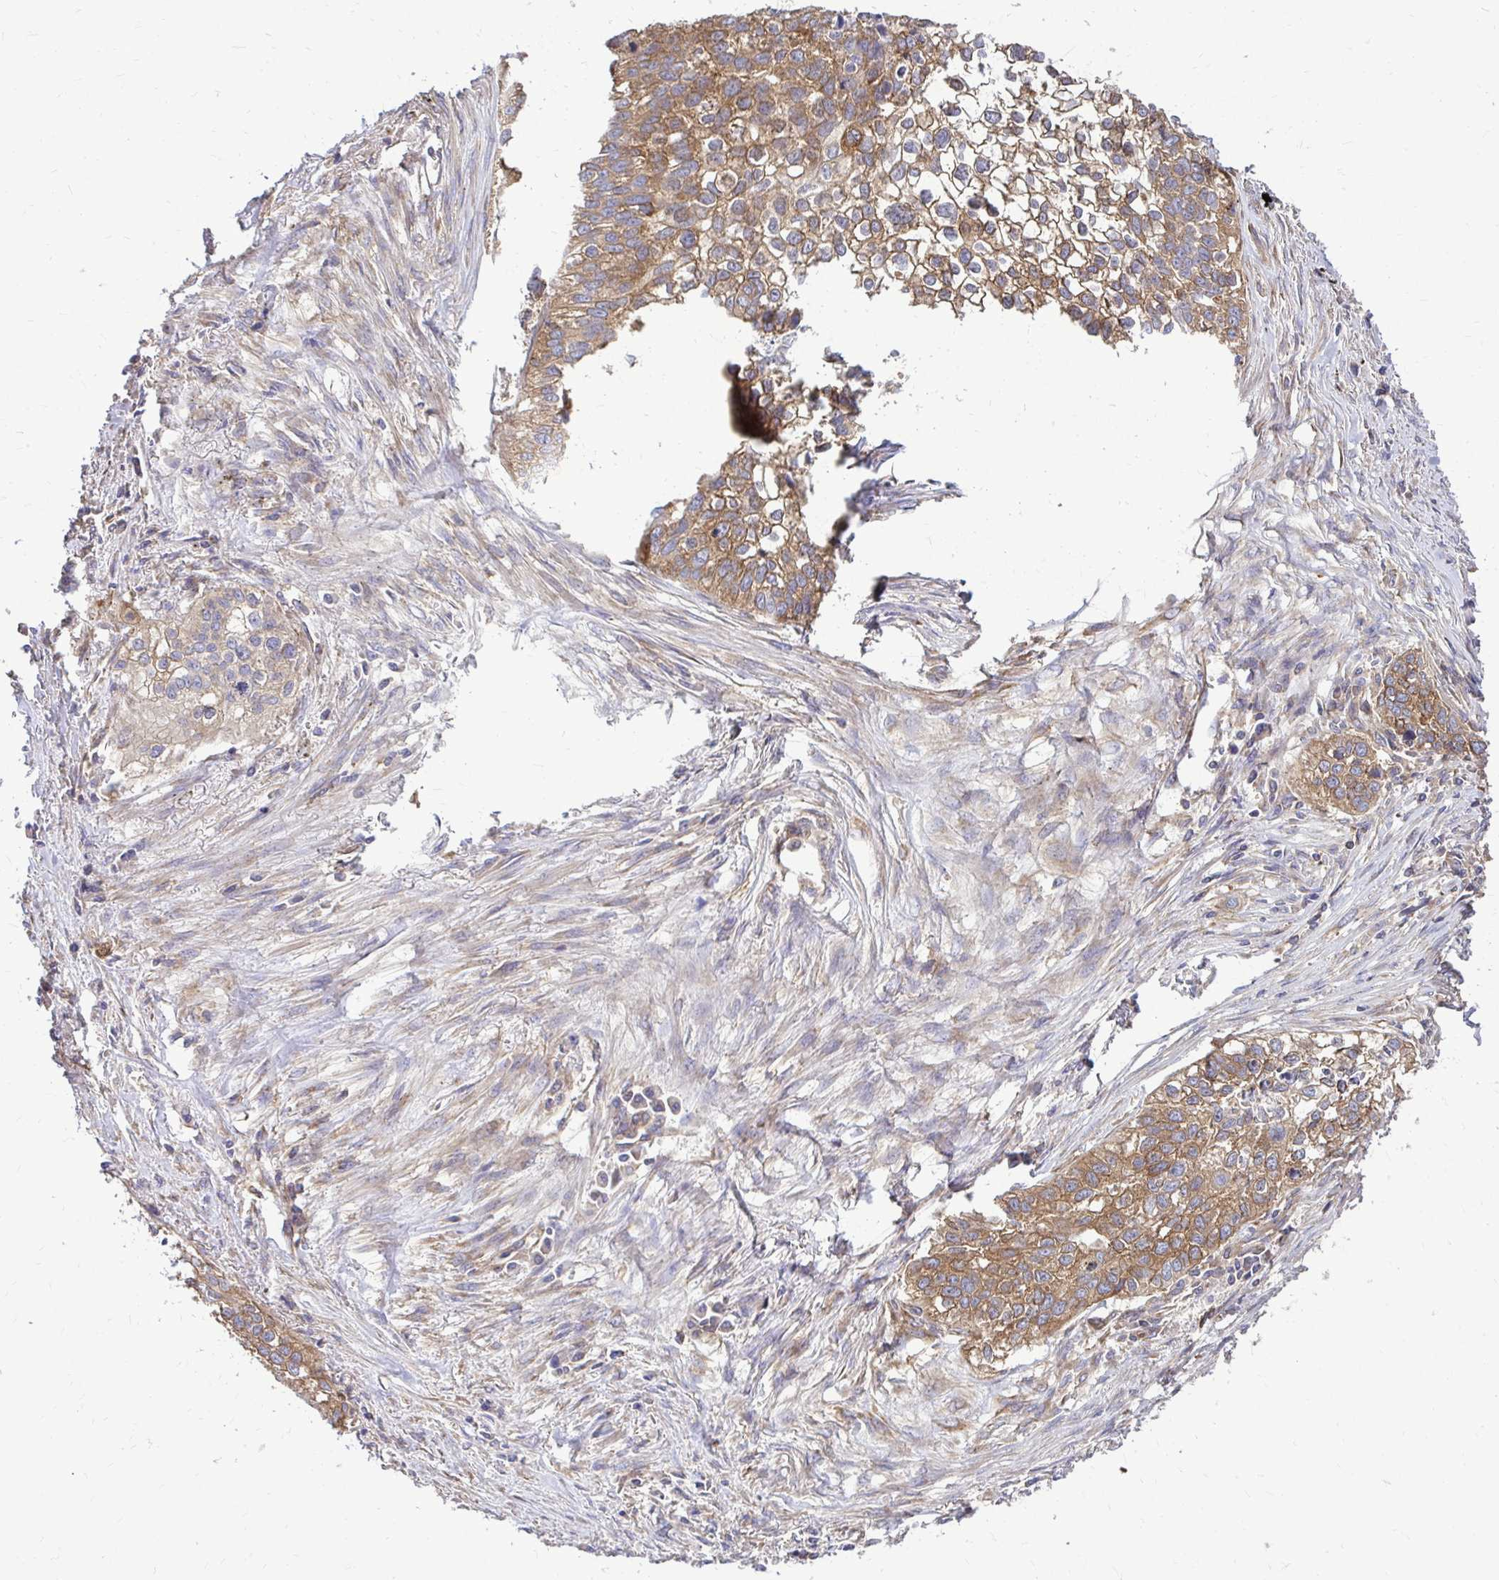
{"staining": {"intensity": "moderate", "quantity": ">75%", "location": "cytoplasmic/membranous"}, "tissue": "lung cancer", "cell_type": "Tumor cells", "image_type": "cancer", "snomed": [{"axis": "morphology", "description": "Squamous cell carcinoma, NOS"}, {"axis": "topography", "description": "Lung"}], "caption": "This image shows immunohistochemistry (IHC) staining of human lung squamous cell carcinoma, with medium moderate cytoplasmic/membranous positivity in approximately >75% of tumor cells.", "gene": "FMR1", "patient": {"sex": "male", "age": 74}}